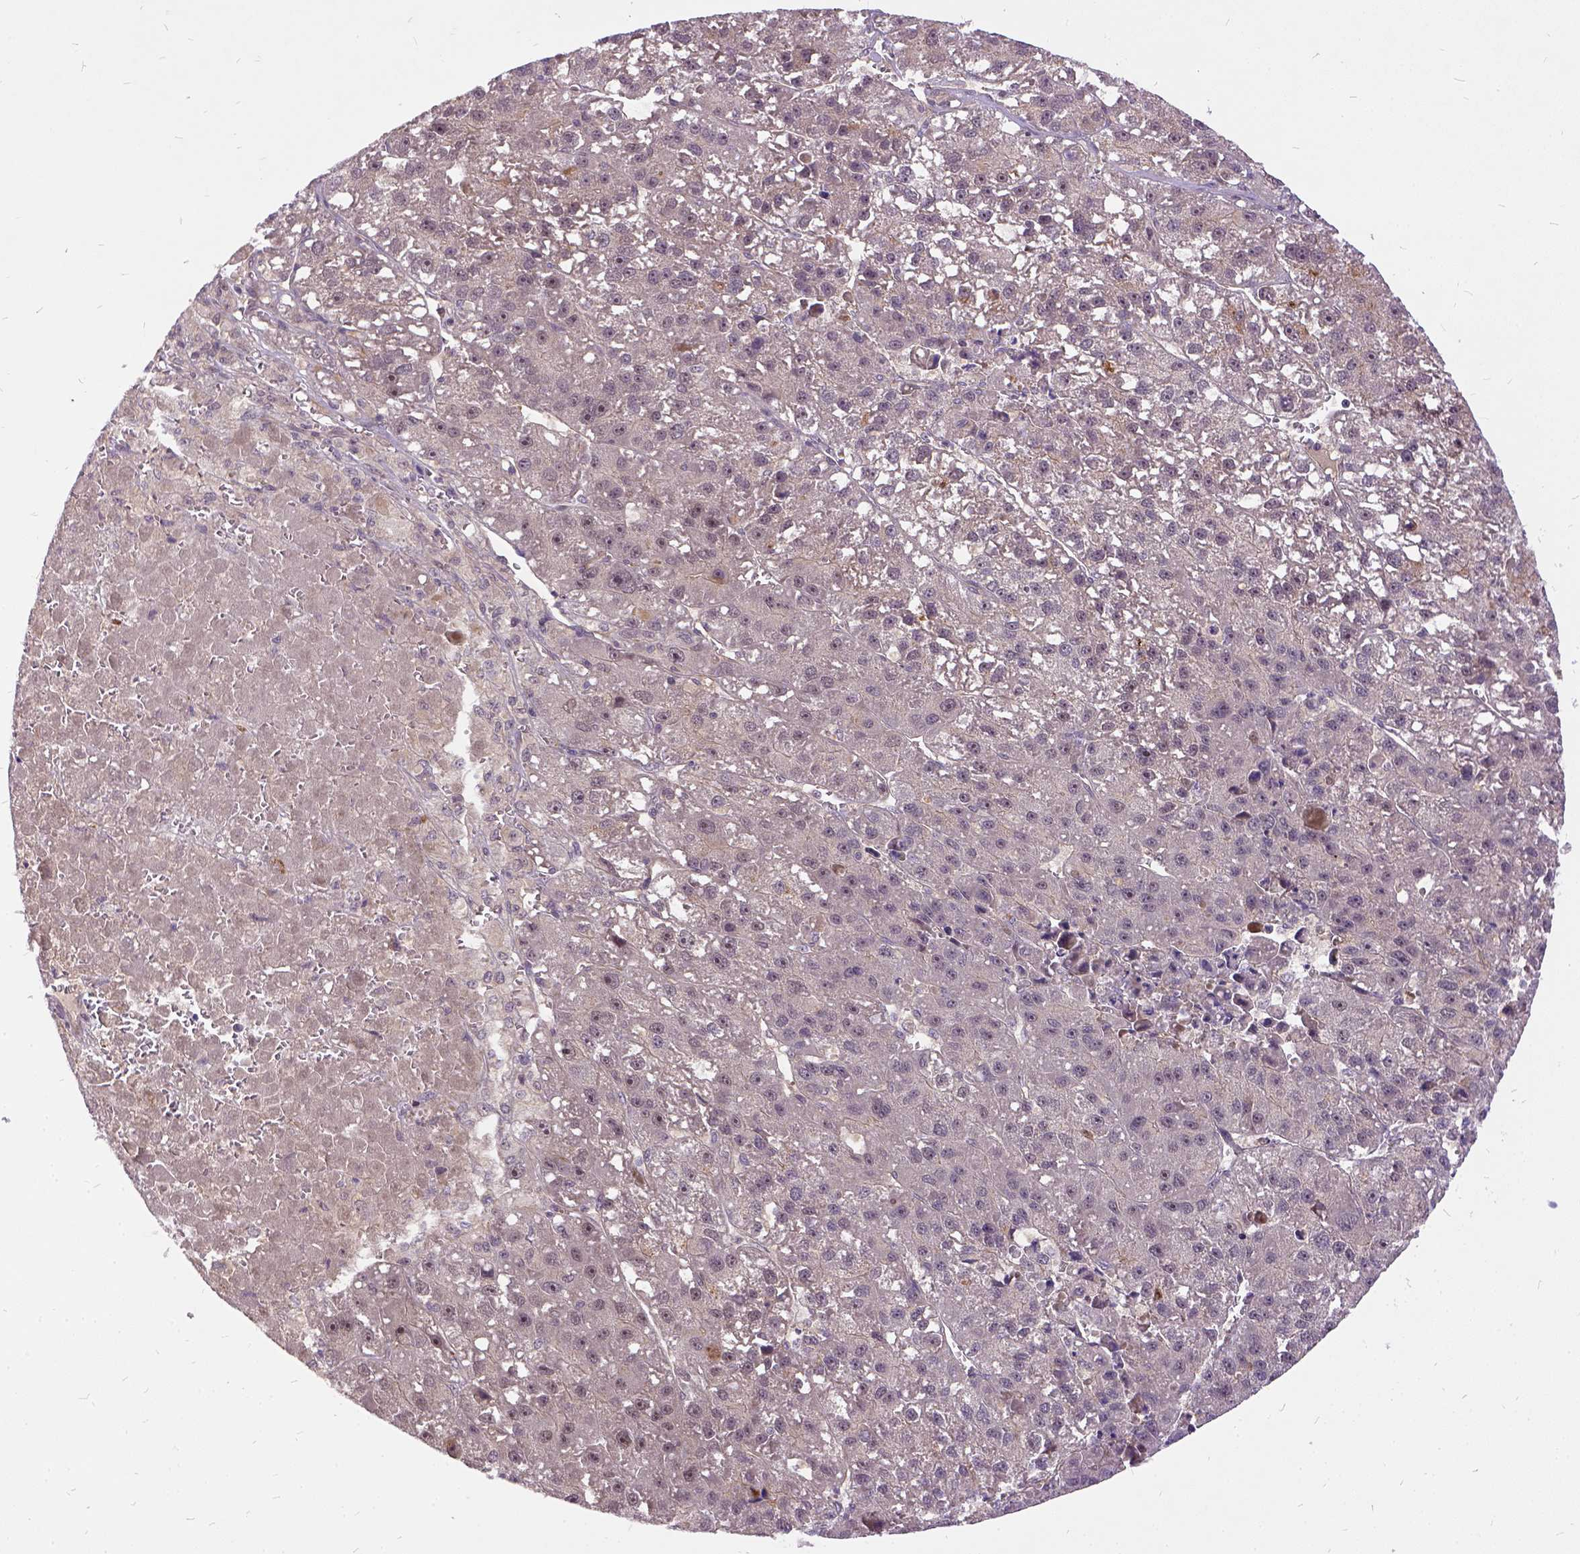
{"staining": {"intensity": "negative", "quantity": "none", "location": "none"}, "tissue": "liver cancer", "cell_type": "Tumor cells", "image_type": "cancer", "snomed": [{"axis": "morphology", "description": "Carcinoma, Hepatocellular, NOS"}, {"axis": "topography", "description": "Liver"}], "caption": "This is an immunohistochemistry histopathology image of human liver cancer (hepatocellular carcinoma). There is no positivity in tumor cells.", "gene": "ILRUN", "patient": {"sex": "female", "age": 70}}